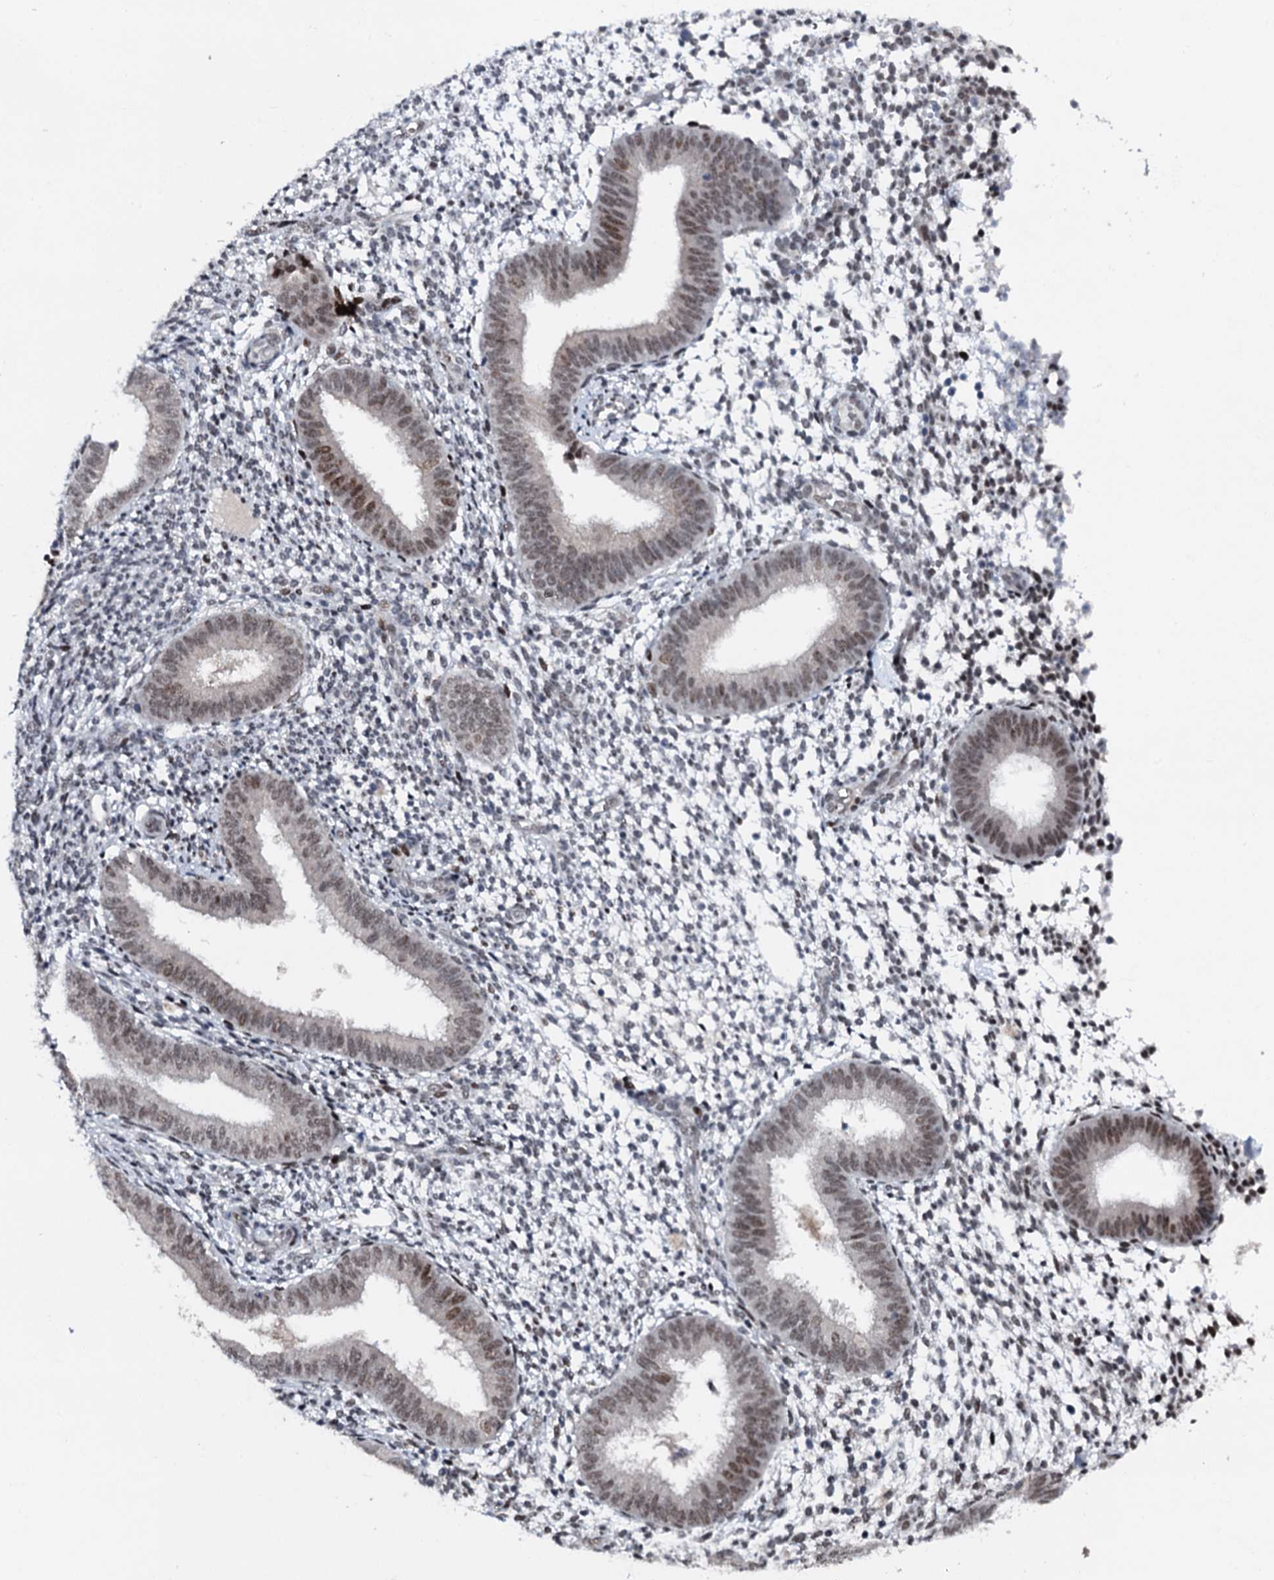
{"staining": {"intensity": "negative", "quantity": "none", "location": "none"}, "tissue": "endometrium", "cell_type": "Cells in endometrial stroma", "image_type": "normal", "snomed": [{"axis": "morphology", "description": "Normal tissue, NOS"}, {"axis": "topography", "description": "Uterus"}, {"axis": "topography", "description": "Endometrium"}], "caption": "DAB immunohistochemical staining of unremarkable endometrium shows no significant expression in cells in endometrial stroma.", "gene": "RUFY2", "patient": {"sex": "female", "age": 48}}